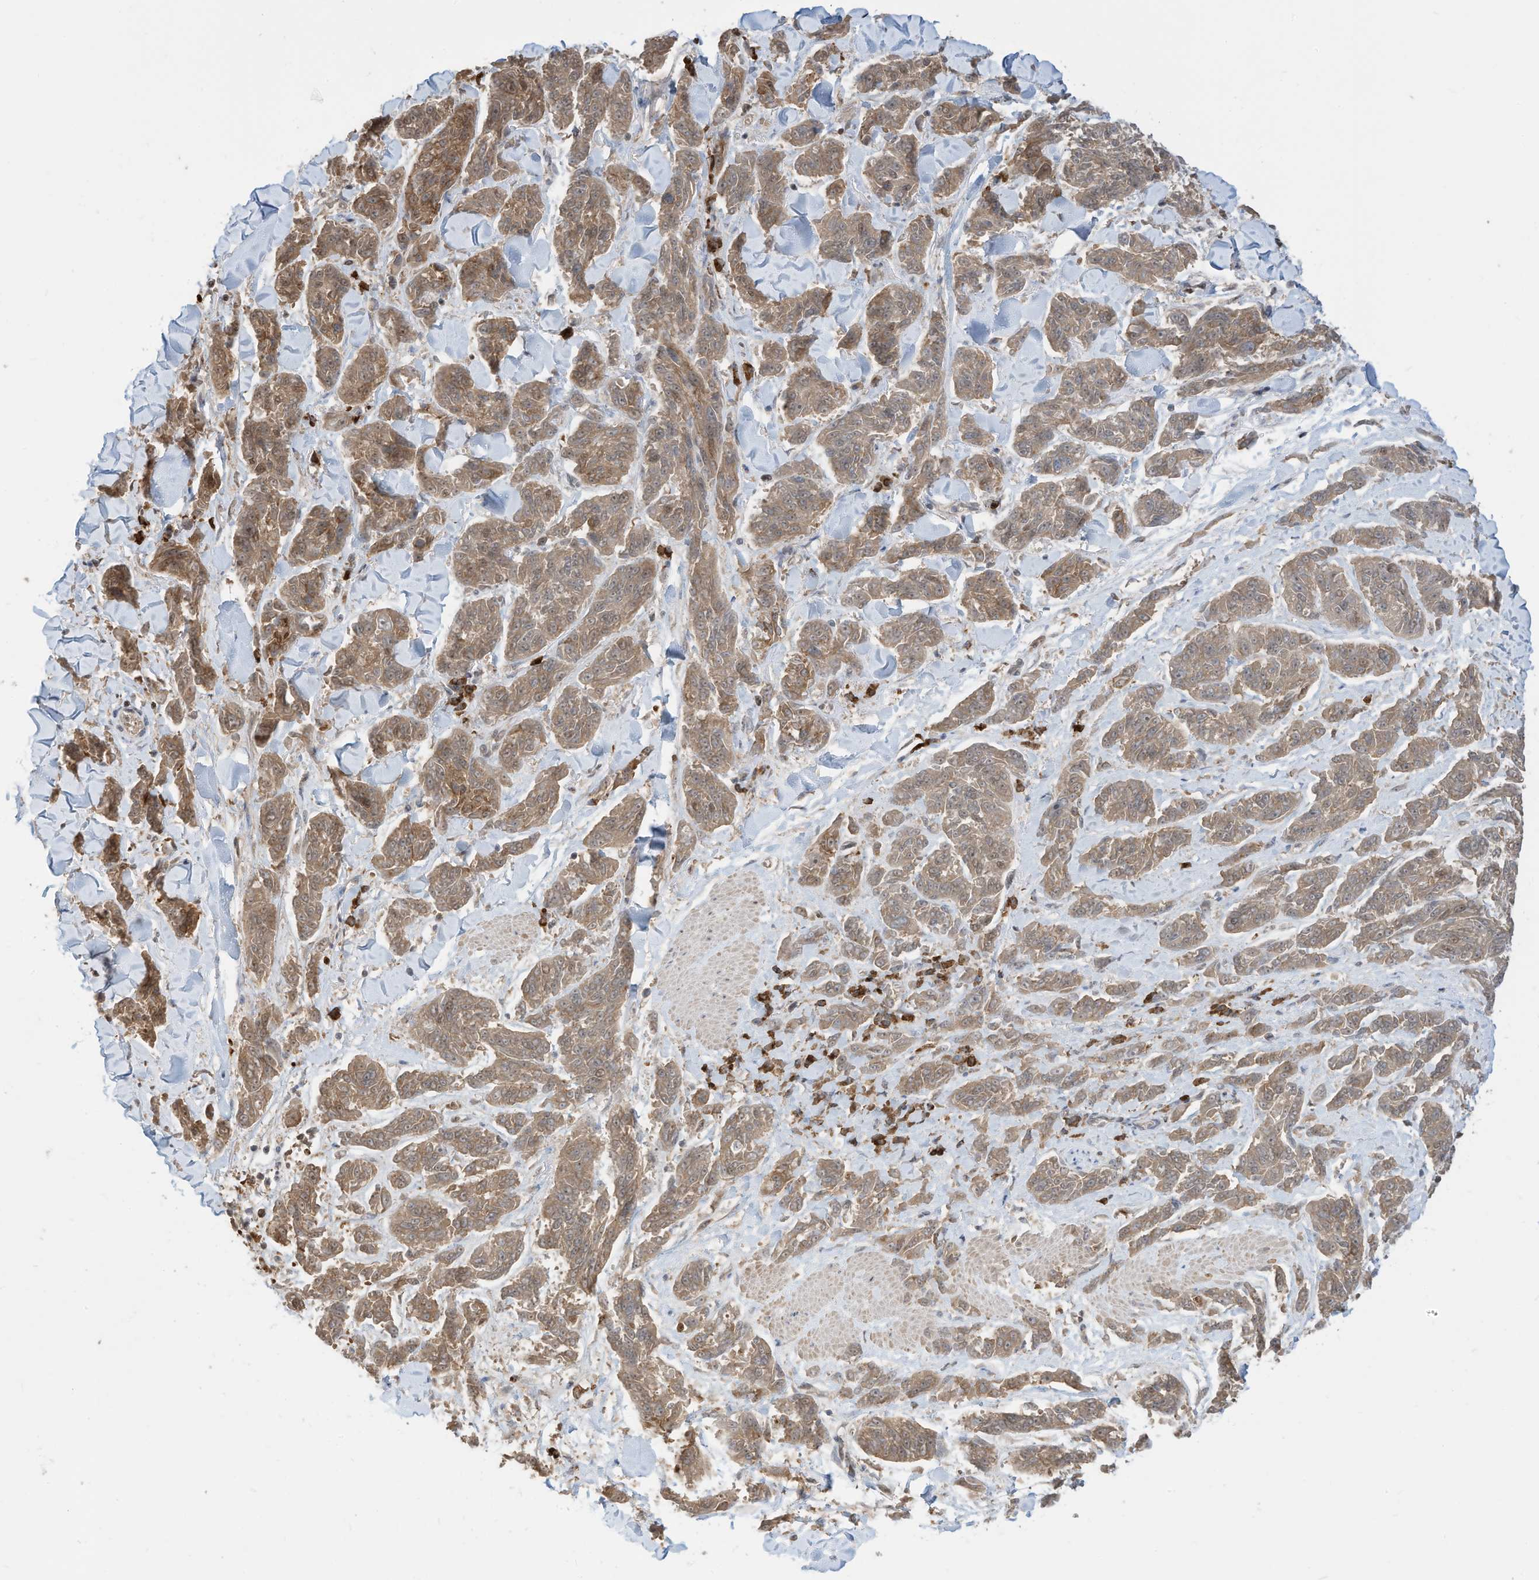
{"staining": {"intensity": "moderate", "quantity": ">75%", "location": "cytoplasmic/membranous,nuclear"}, "tissue": "melanoma", "cell_type": "Tumor cells", "image_type": "cancer", "snomed": [{"axis": "morphology", "description": "Malignant melanoma, NOS"}, {"axis": "topography", "description": "Skin"}], "caption": "The photomicrograph reveals staining of malignant melanoma, revealing moderate cytoplasmic/membranous and nuclear protein positivity (brown color) within tumor cells.", "gene": "ZNF195", "patient": {"sex": "male", "age": 53}}